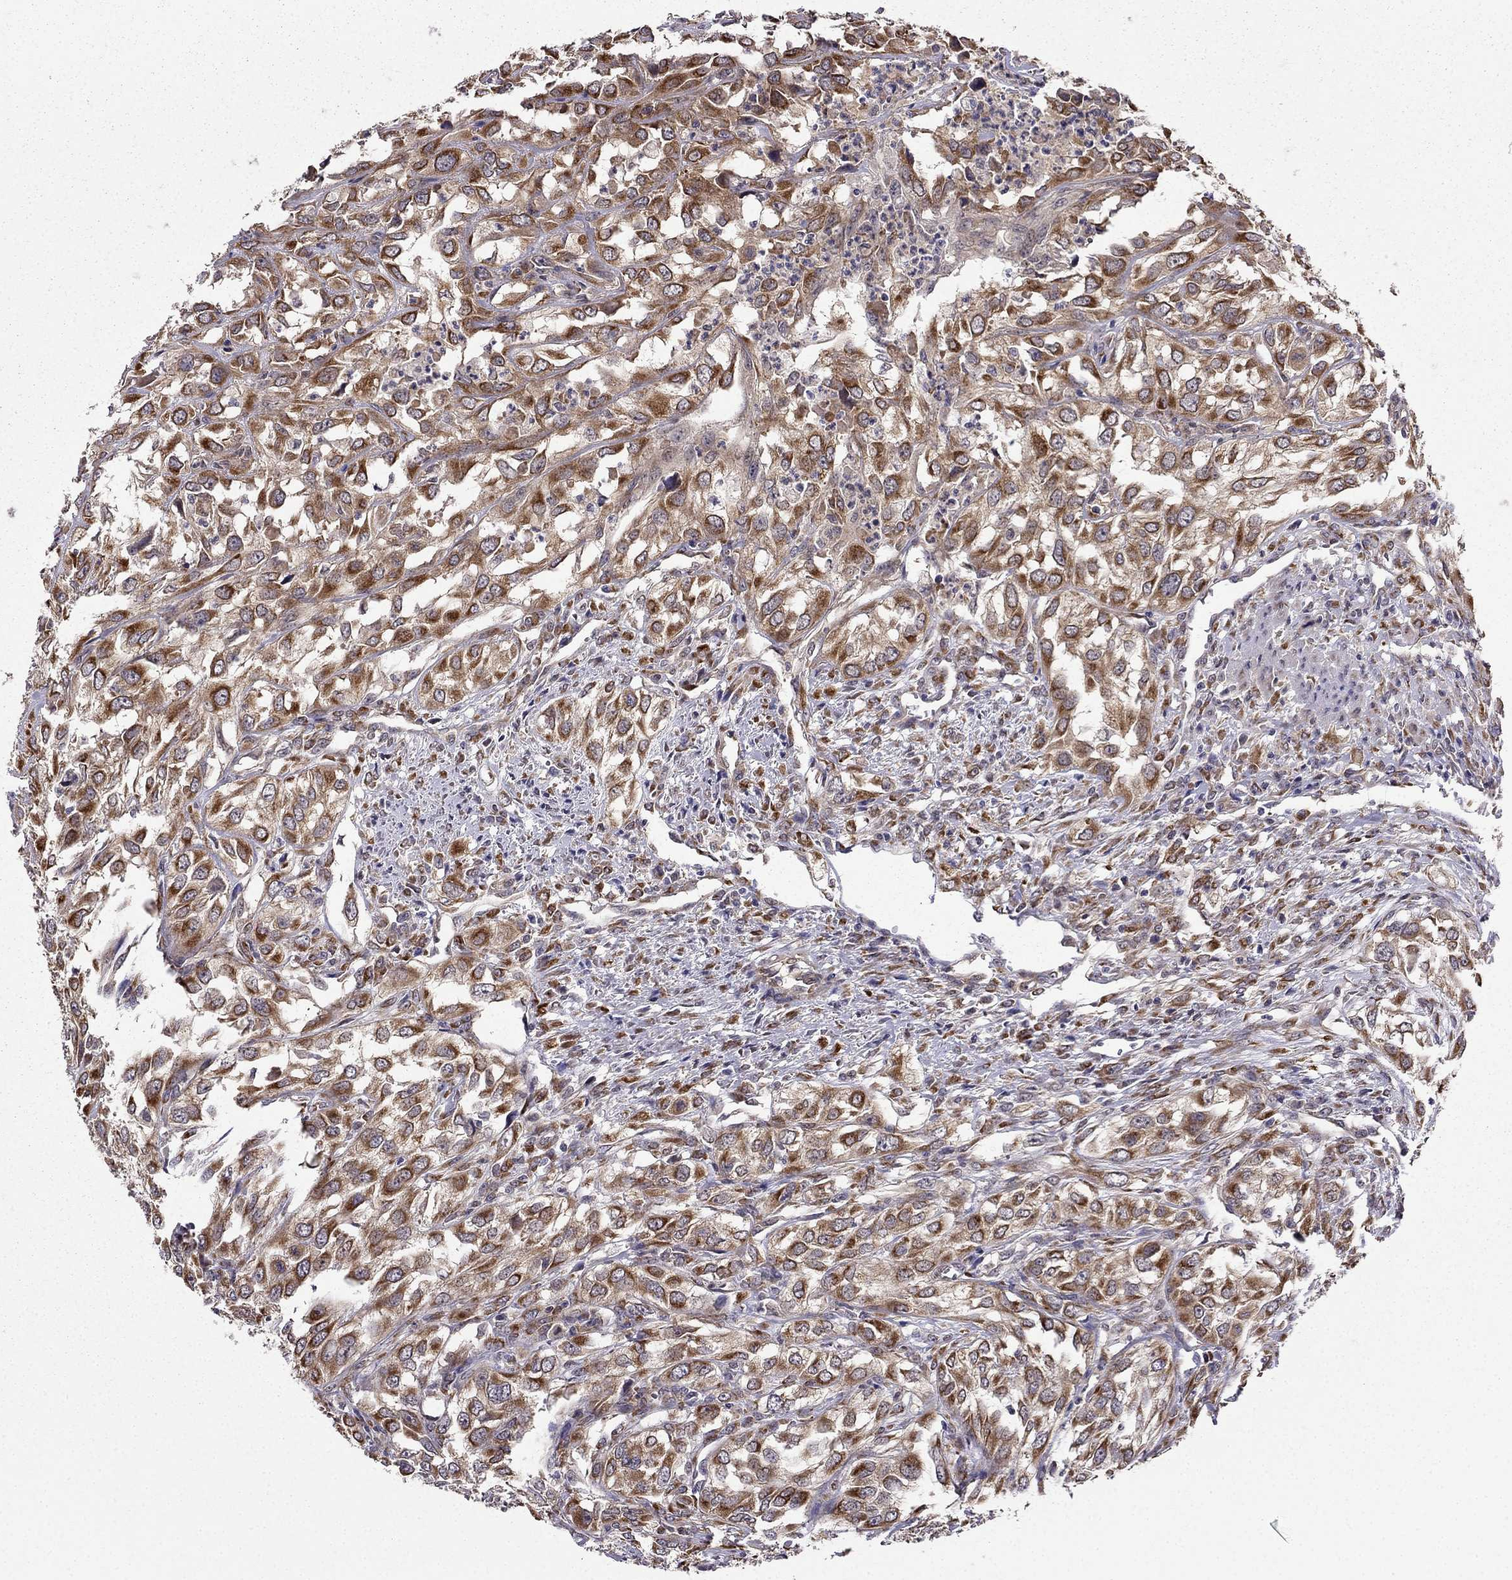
{"staining": {"intensity": "strong", "quantity": "25%-75%", "location": "cytoplasmic/membranous"}, "tissue": "urothelial cancer", "cell_type": "Tumor cells", "image_type": "cancer", "snomed": [{"axis": "morphology", "description": "Urothelial carcinoma, High grade"}, {"axis": "topography", "description": "Urinary bladder"}], "caption": "A high amount of strong cytoplasmic/membranous staining is present in approximately 25%-75% of tumor cells in high-grade urothelial carcinoma tissue.", "gene": "ARHGEF28", "patient": {"sex": "male", "age": 67}}